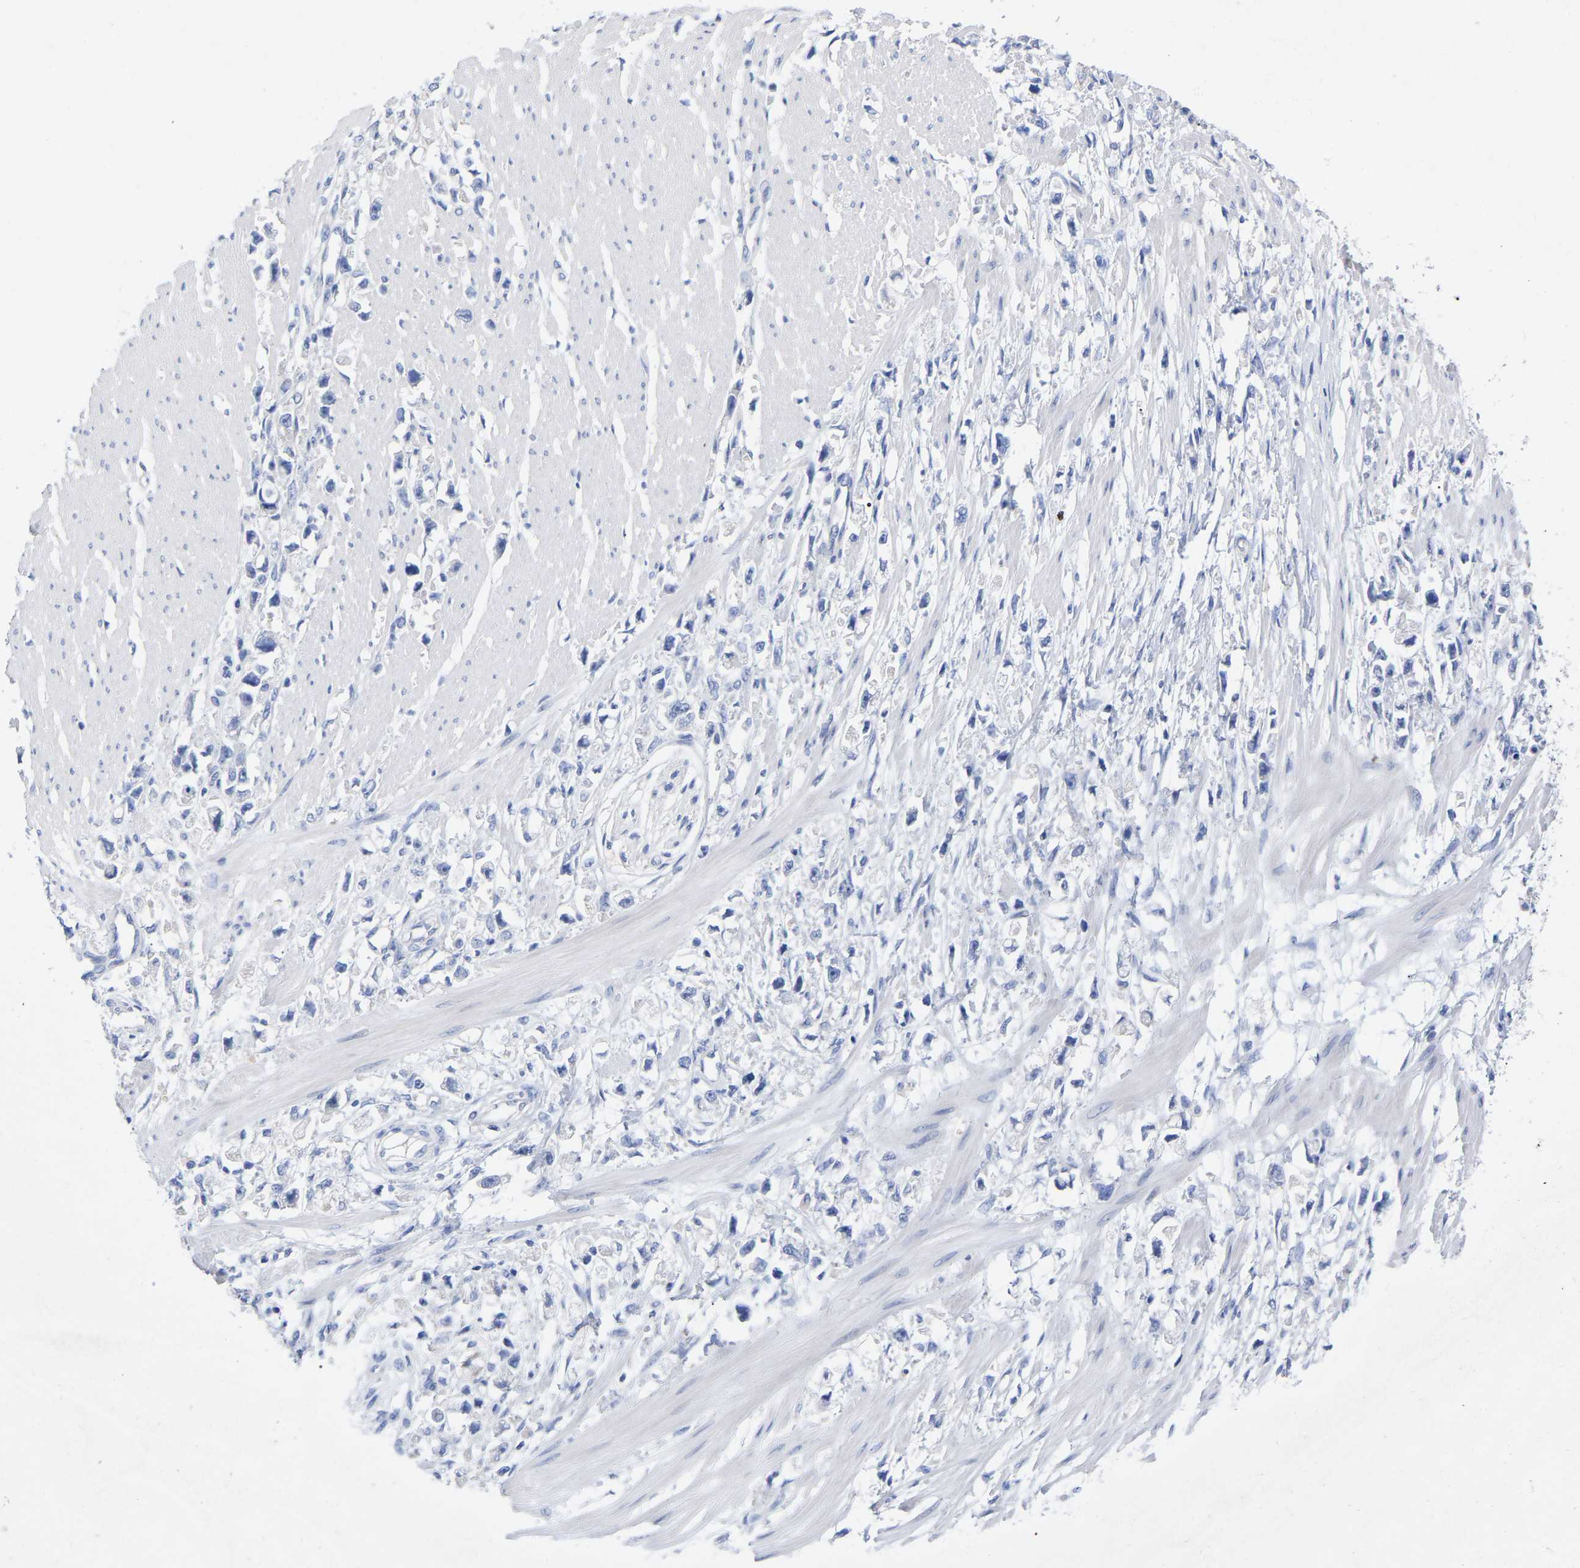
{"staining": {"intensity": "negative", "quantity": "none", "location": "none"}, "tissue": "stomach cancer", "cell_type": "Tumor cells", "image_type": "cancer", "snomed": [{"axis": "morphology", "description": "Adenocarcinoma, NOS"}, {"axis": "topography", "description": "Stomach"}], "caption": "DAB immunohistochemical staining of human stomach cancer (adenocarcinoma) reveals no significant positivity in tumor cells.", "gene": "HAPLN1", "patient": {"sex": "female", "age": 59}}